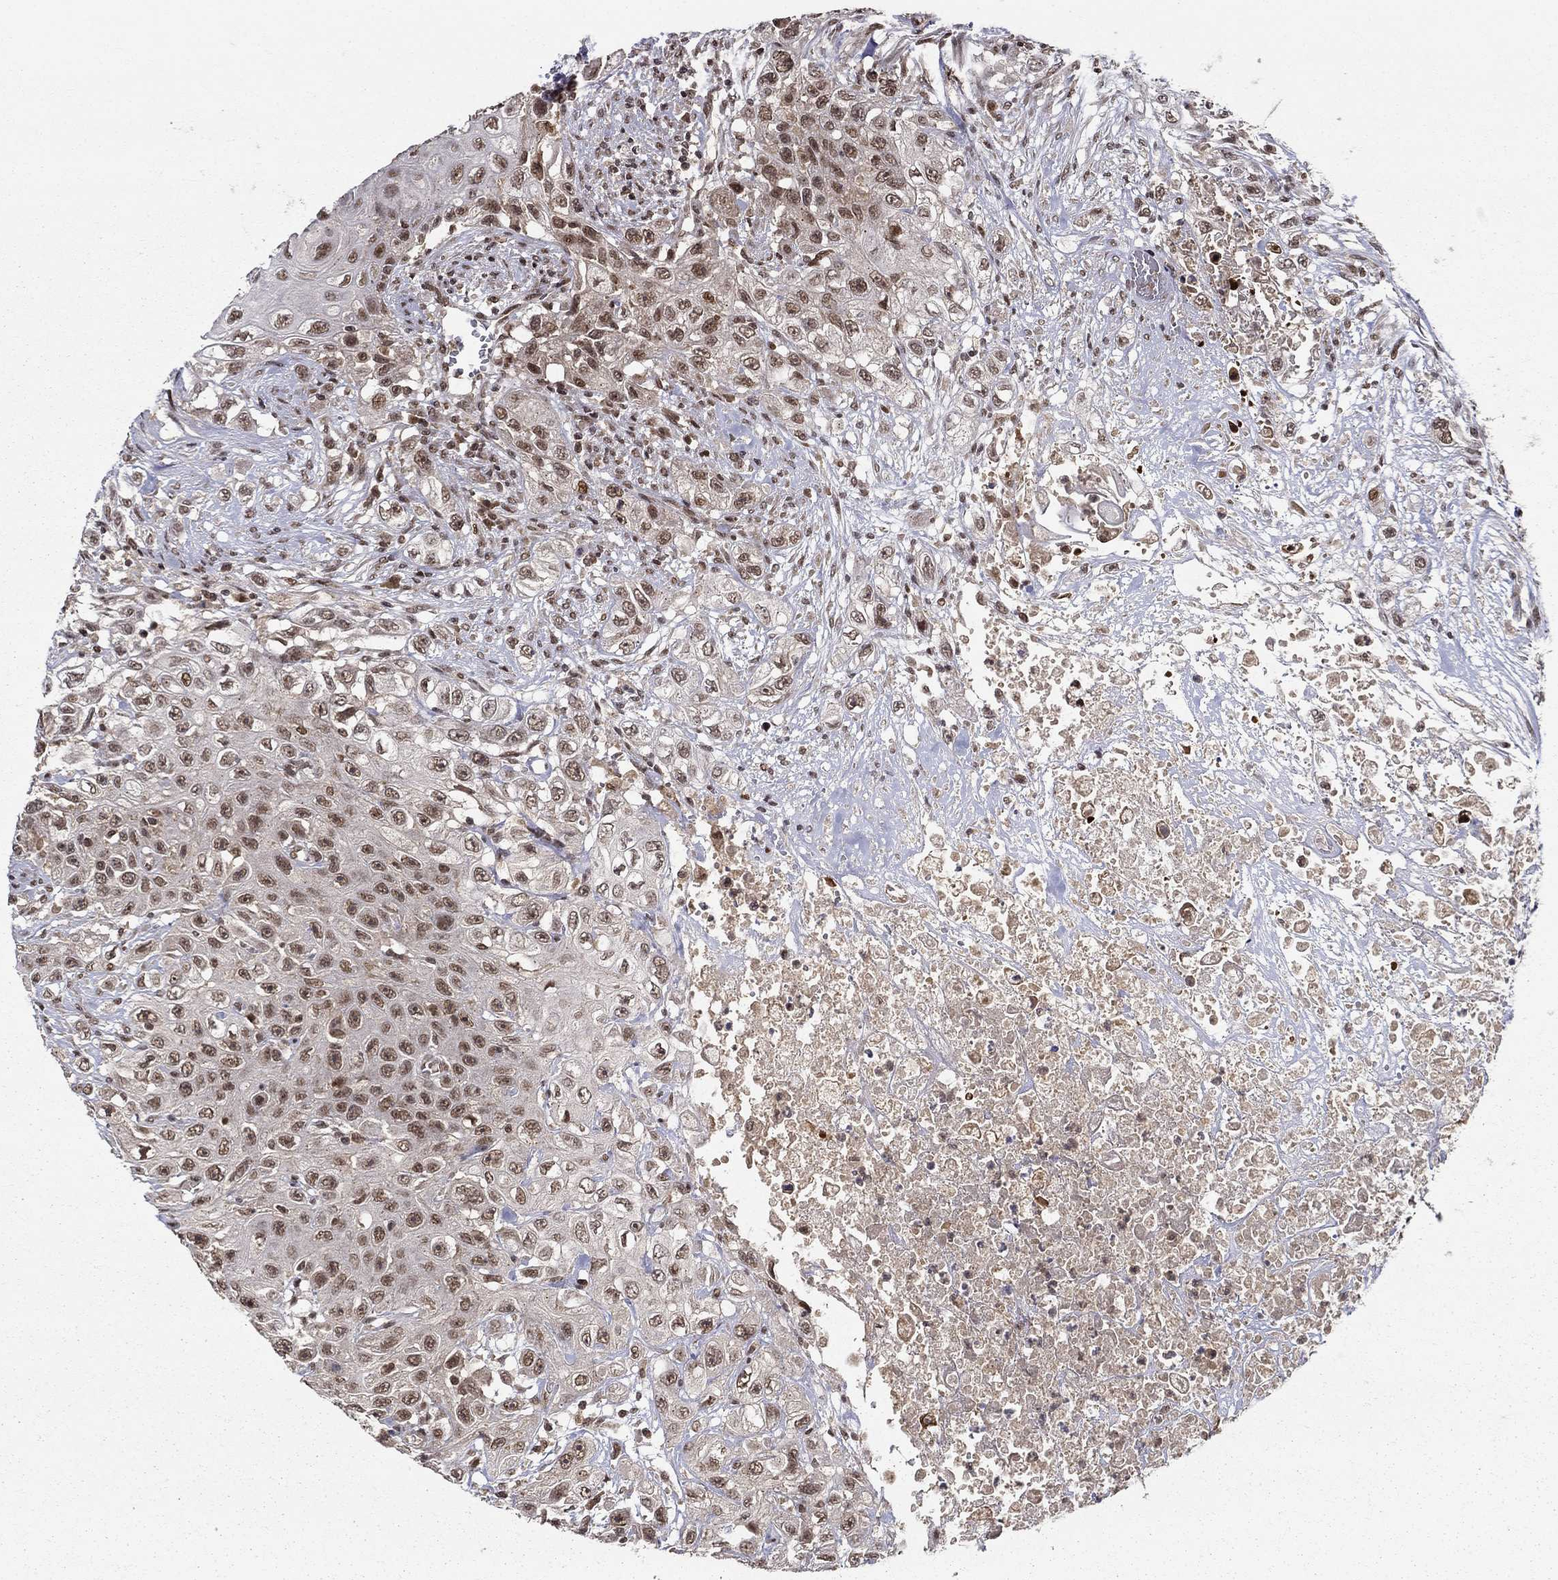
{"staining": {"intensity": "moderate", "quantity": "25%-75%", "location": "nuclear"}, "tissue": "urothelial cancer", "cell_type": "Tumor cells", "image_type": "cancer", "snomed": [{"axis": "morphology", "description": "Urothelial carcinoma, High grade"}, {"axis": "topography", "description": "Urinary bladder"}], "caption": "Urothelial carcinoma (high-grade) was stained to show a protein in brown. There is medium levels of moderate nuclear positivity in approximately 25%-75% of tumor cells. The protein is stained brown, and the nuclei are stained in blue (DAB IHC with brightfield microscopy, high magnification).", "gene": "CDCA7L", "patient": {"sex": "female", "age": 56}}